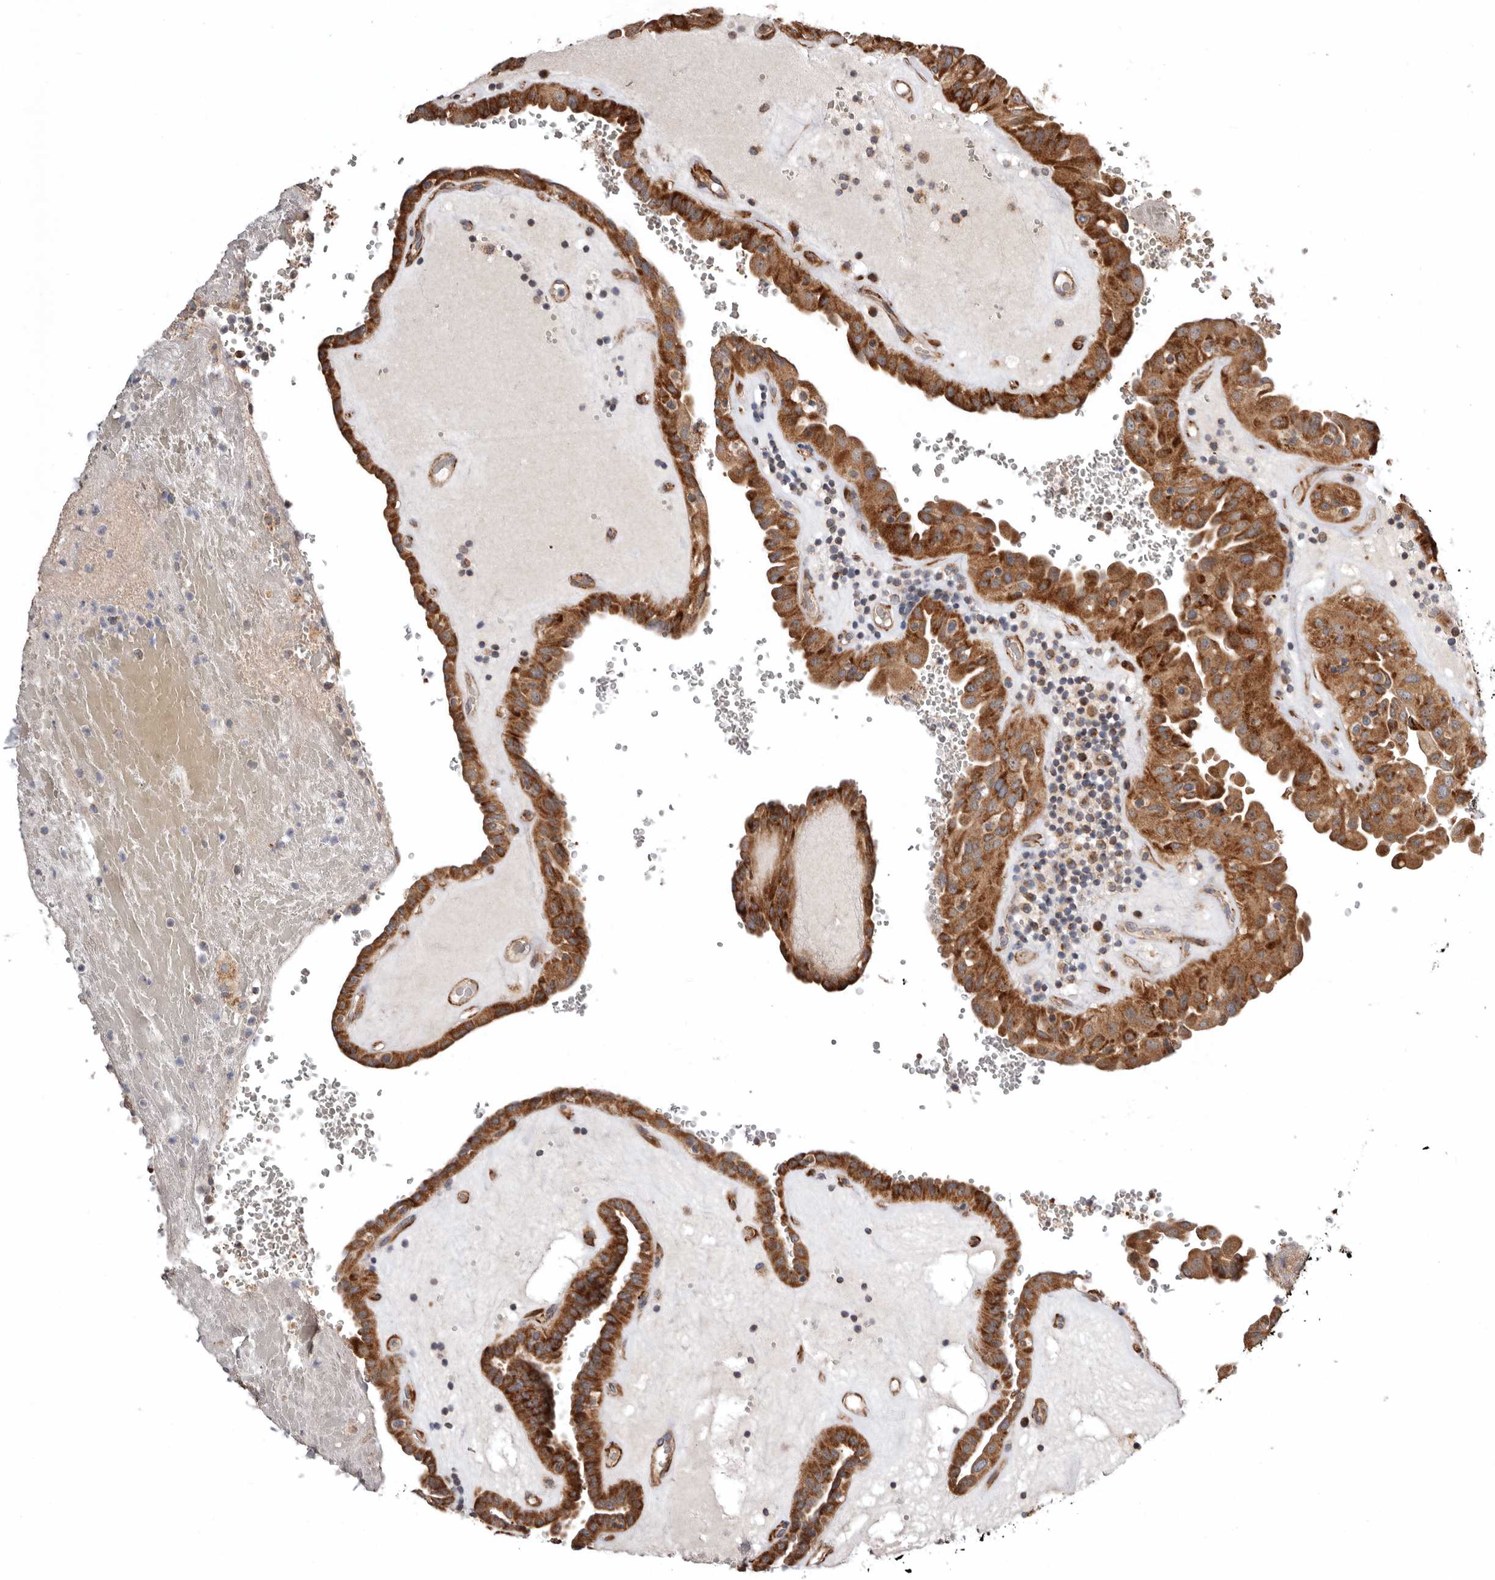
{"staining": {"intensity": "strong", "quantity": ">75%", "location": "cytoplasmic/membranous"}, "tissue": "thyroid cancer", "cell_type": "Tumor cells", "image_type": "cancer", "snomed": [{"axis": "morphology", "description": "Papillary adenocarcinoma, NOS"}, {"axis": "topography", "description": "Thyroid gland"}], "caption": "The micrograph exhibits staining of thyroid cancer, revealing strong cytoplasmic/membranous protein staining (brown color) within tumor cells.", "gene": "PROKR1", "patient": {"sex": "male", "age": 77}}